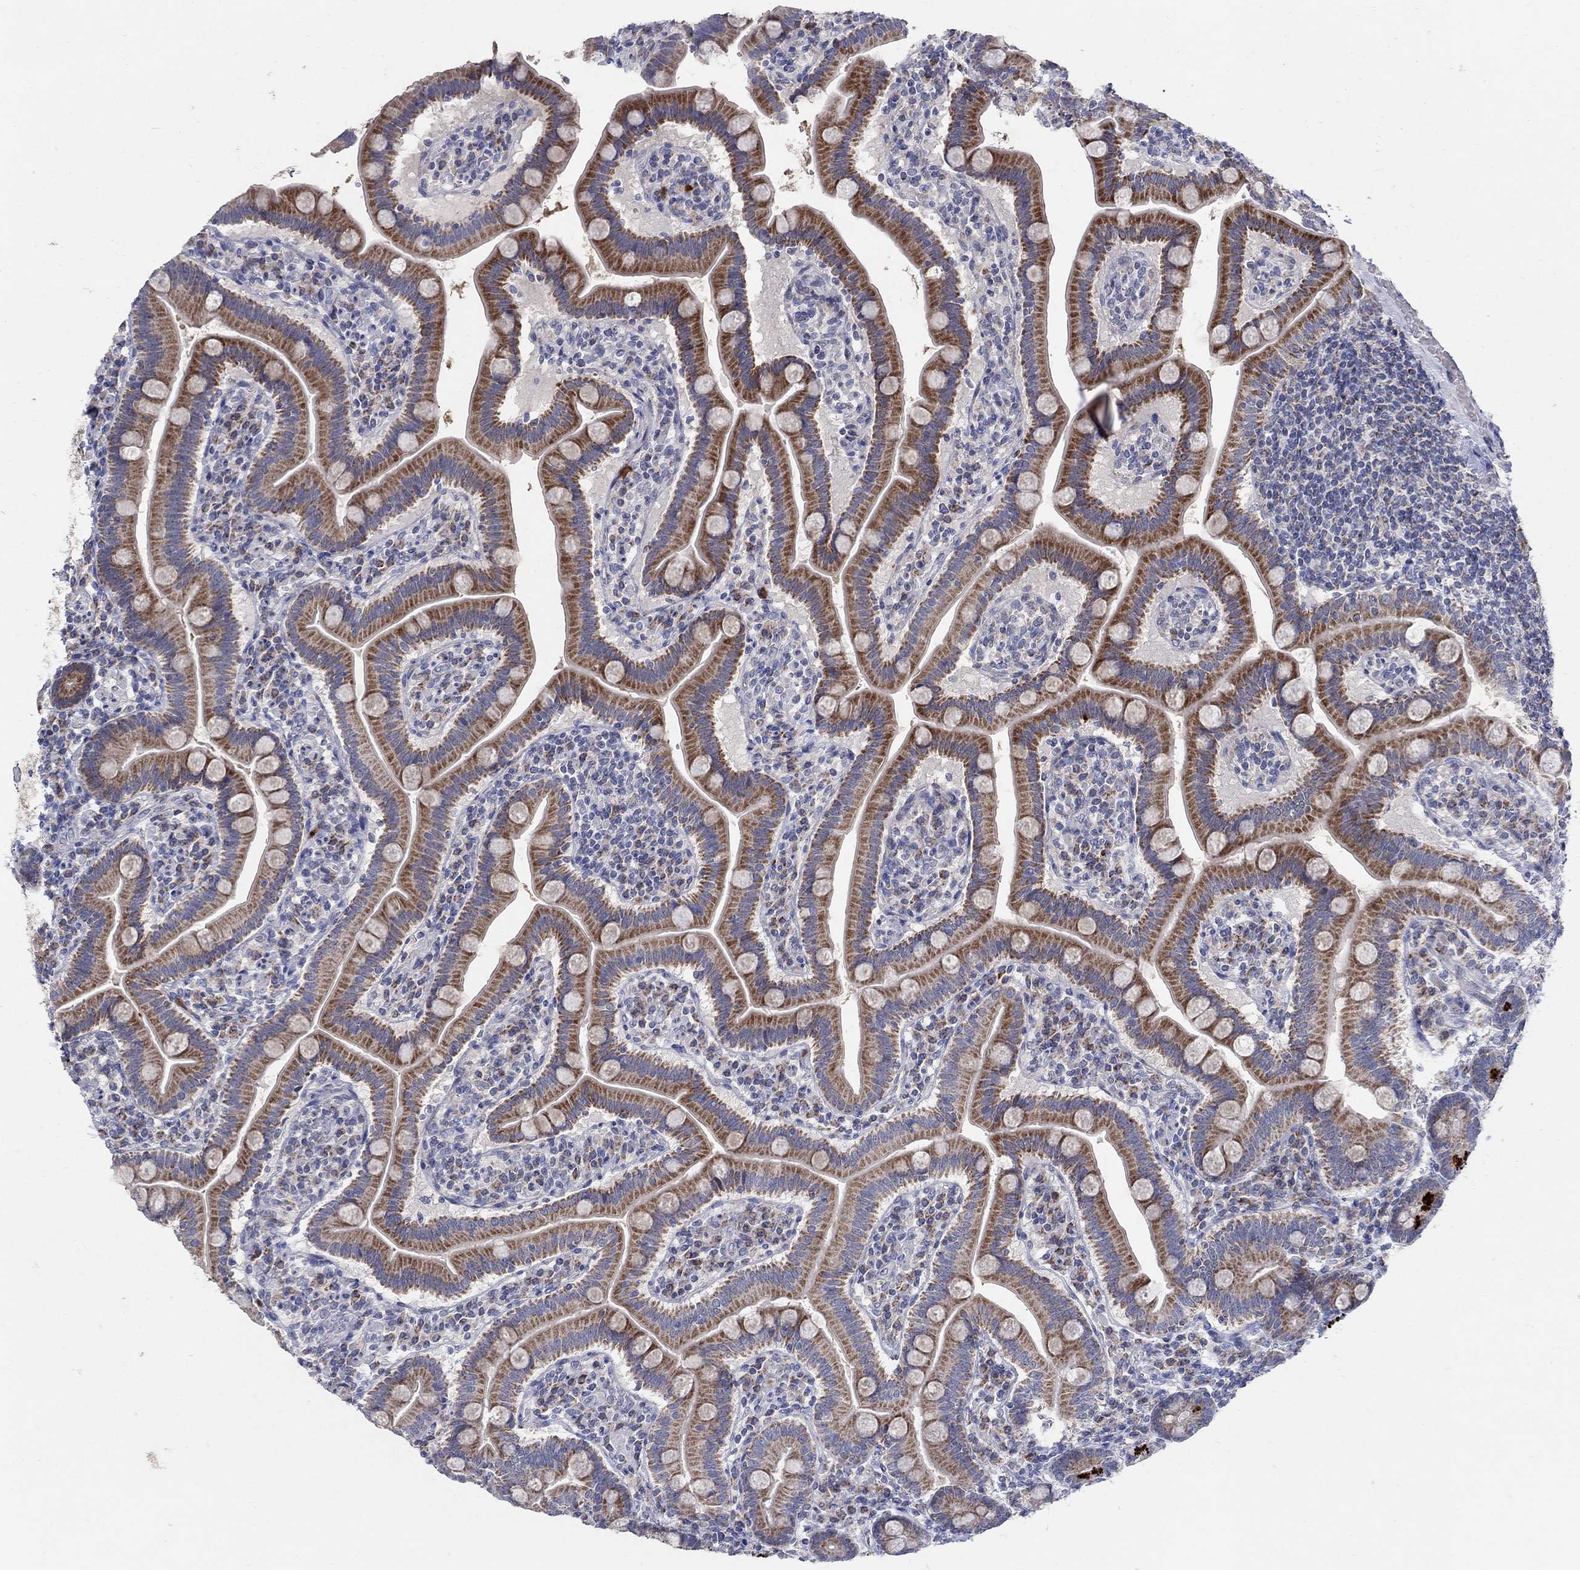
{"staining": {"intensity": "moderate", "quantity": ">75%", "location": "cytoplasmic/membranous"}, "tissue": "small intestine", "cell_type": "Glandular cells", "image_type": "normal", "snomed": [{"axis": "morphology", "description": "Normal tissue, NOS"}, {"axis": "topography", "description": "Small intestine"}], "caption": "Moderate cytoplasmic/membranous positivity is seen in about >75% of glandular cells in unremarkable small intestine.", "gene": "HMX2", "patient": {"sex": "male", "age": 66}}